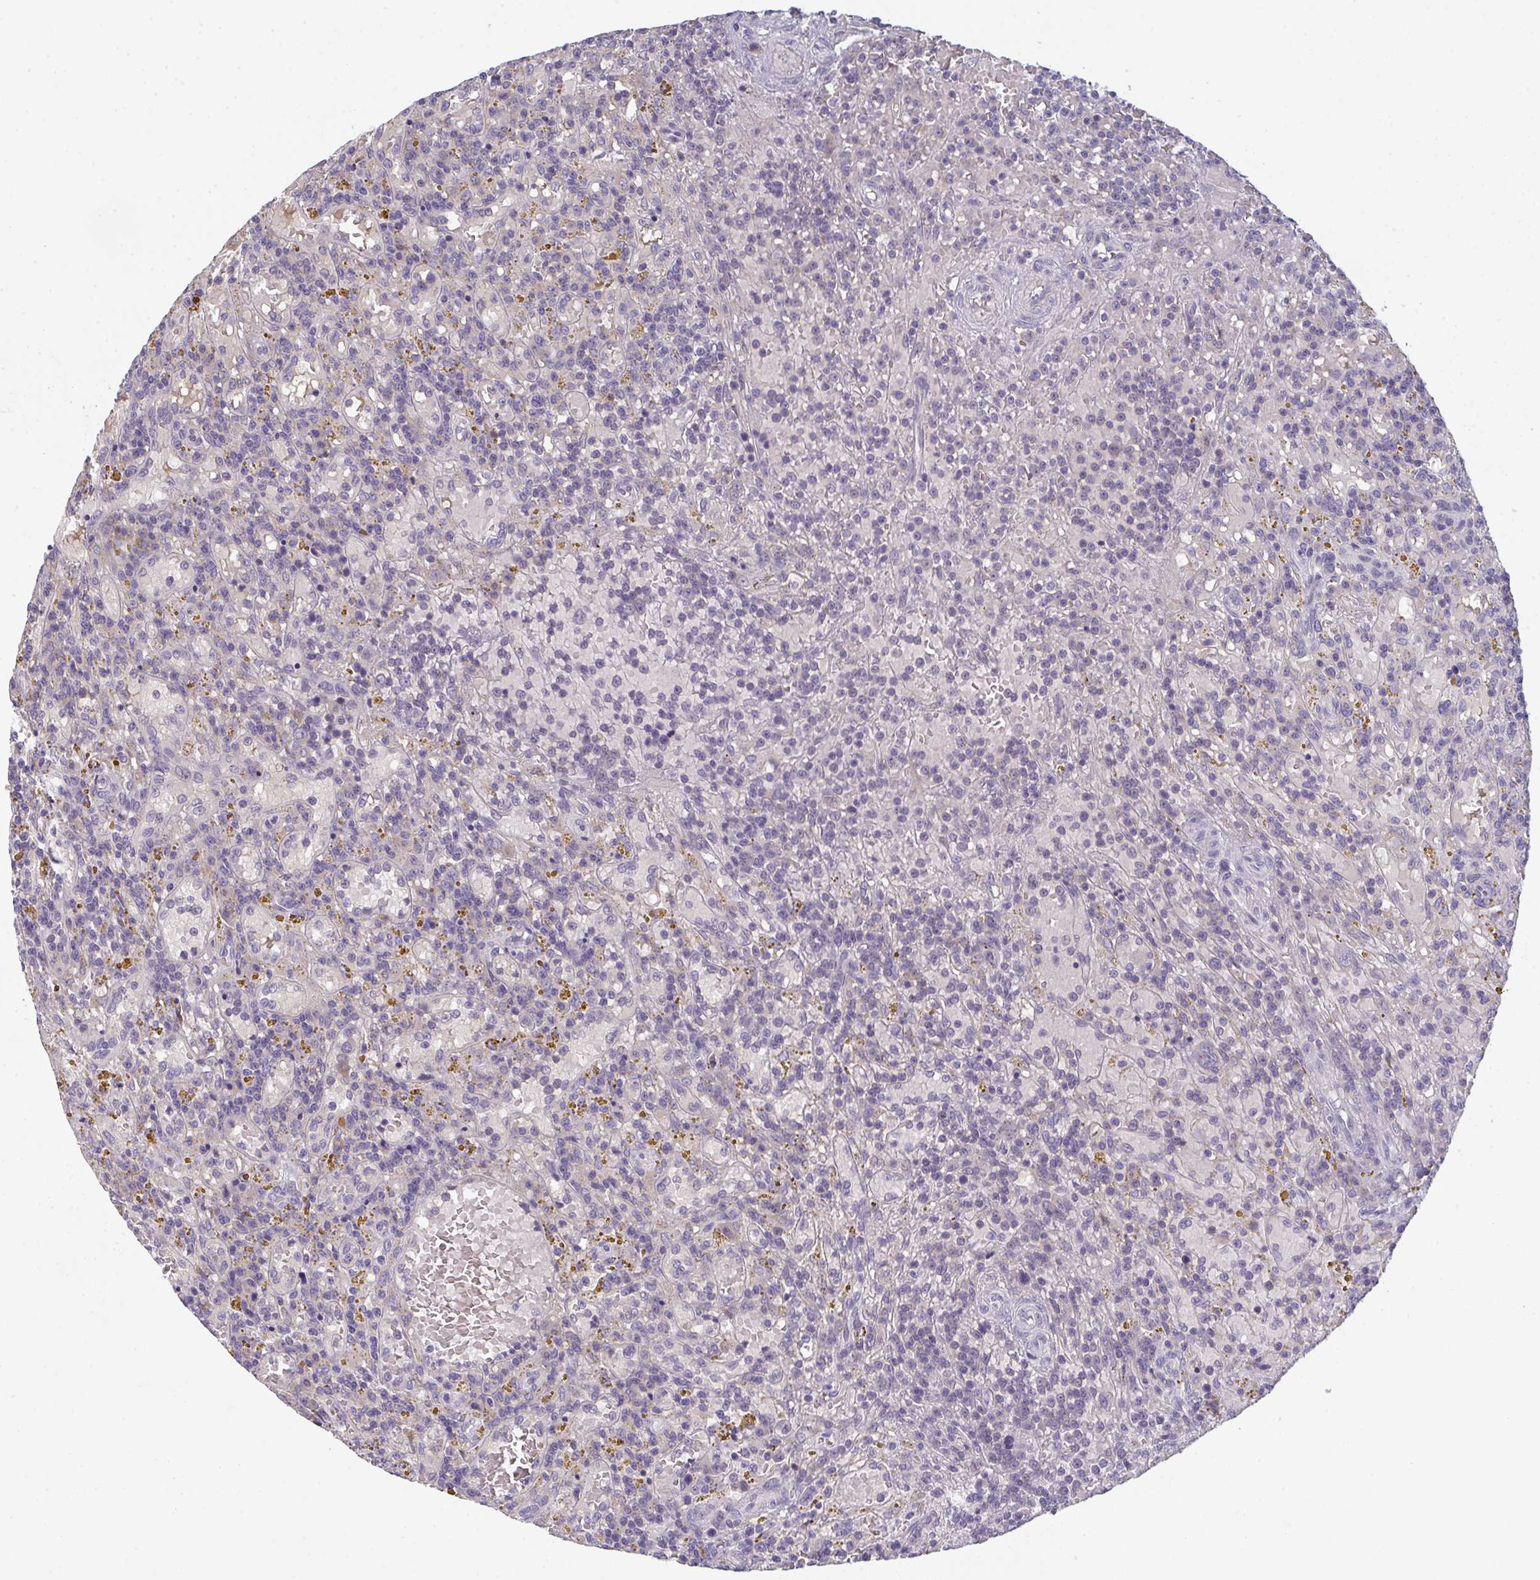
{"staining": {"intensity": "negative", "quantity": "none", "location": "none"}, "tissue": "lymphoma", "cell_type": "Tumor cells", "image_type": "cancer", "snomed": [{"axis": "morphology", "description": "Malignant lymphoma, non-Hodgkin's type, Low grade"}, {"axis": "topography", "description": "Spleen"}], "caption": "Lymphoma was stained to show a protein in brown. There is no significant expression in tumor cells.", "gene": "RIOK1", "patient": {"sex": "female", "age": 65}}